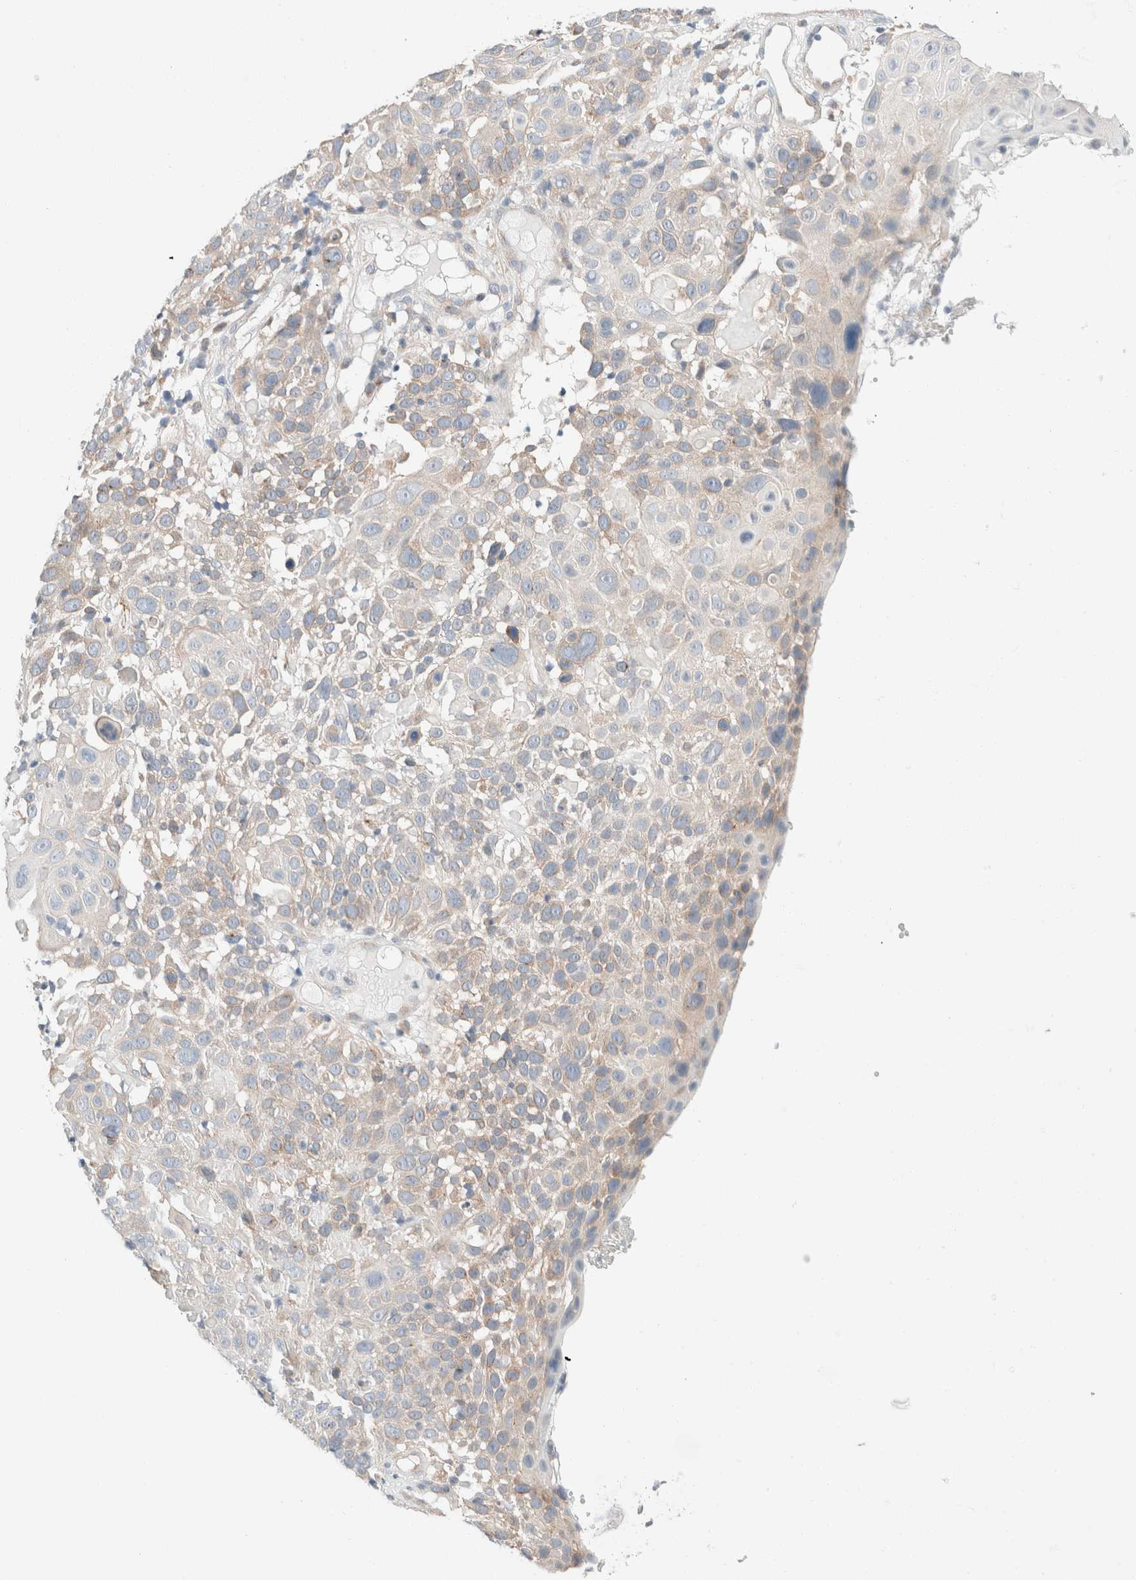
{"staining": {"intensity": "negative", "quantity": "none", "location": "none"}, "tissue": "cervical cancer", "cell_type": "Tumor cells", "image_type": "cancer", "snomed": [{"axis": "morphology", "description": "Squamous cell carcinoma, NOS"}, {"axis": "topography", "description": "Cervix"}], "caption": "Tumor cells show no significant protein positivity in squamous cell carcinoma (cervical).", "gene": "PCM1", "patient": {"sex": "female", "age": 74}}